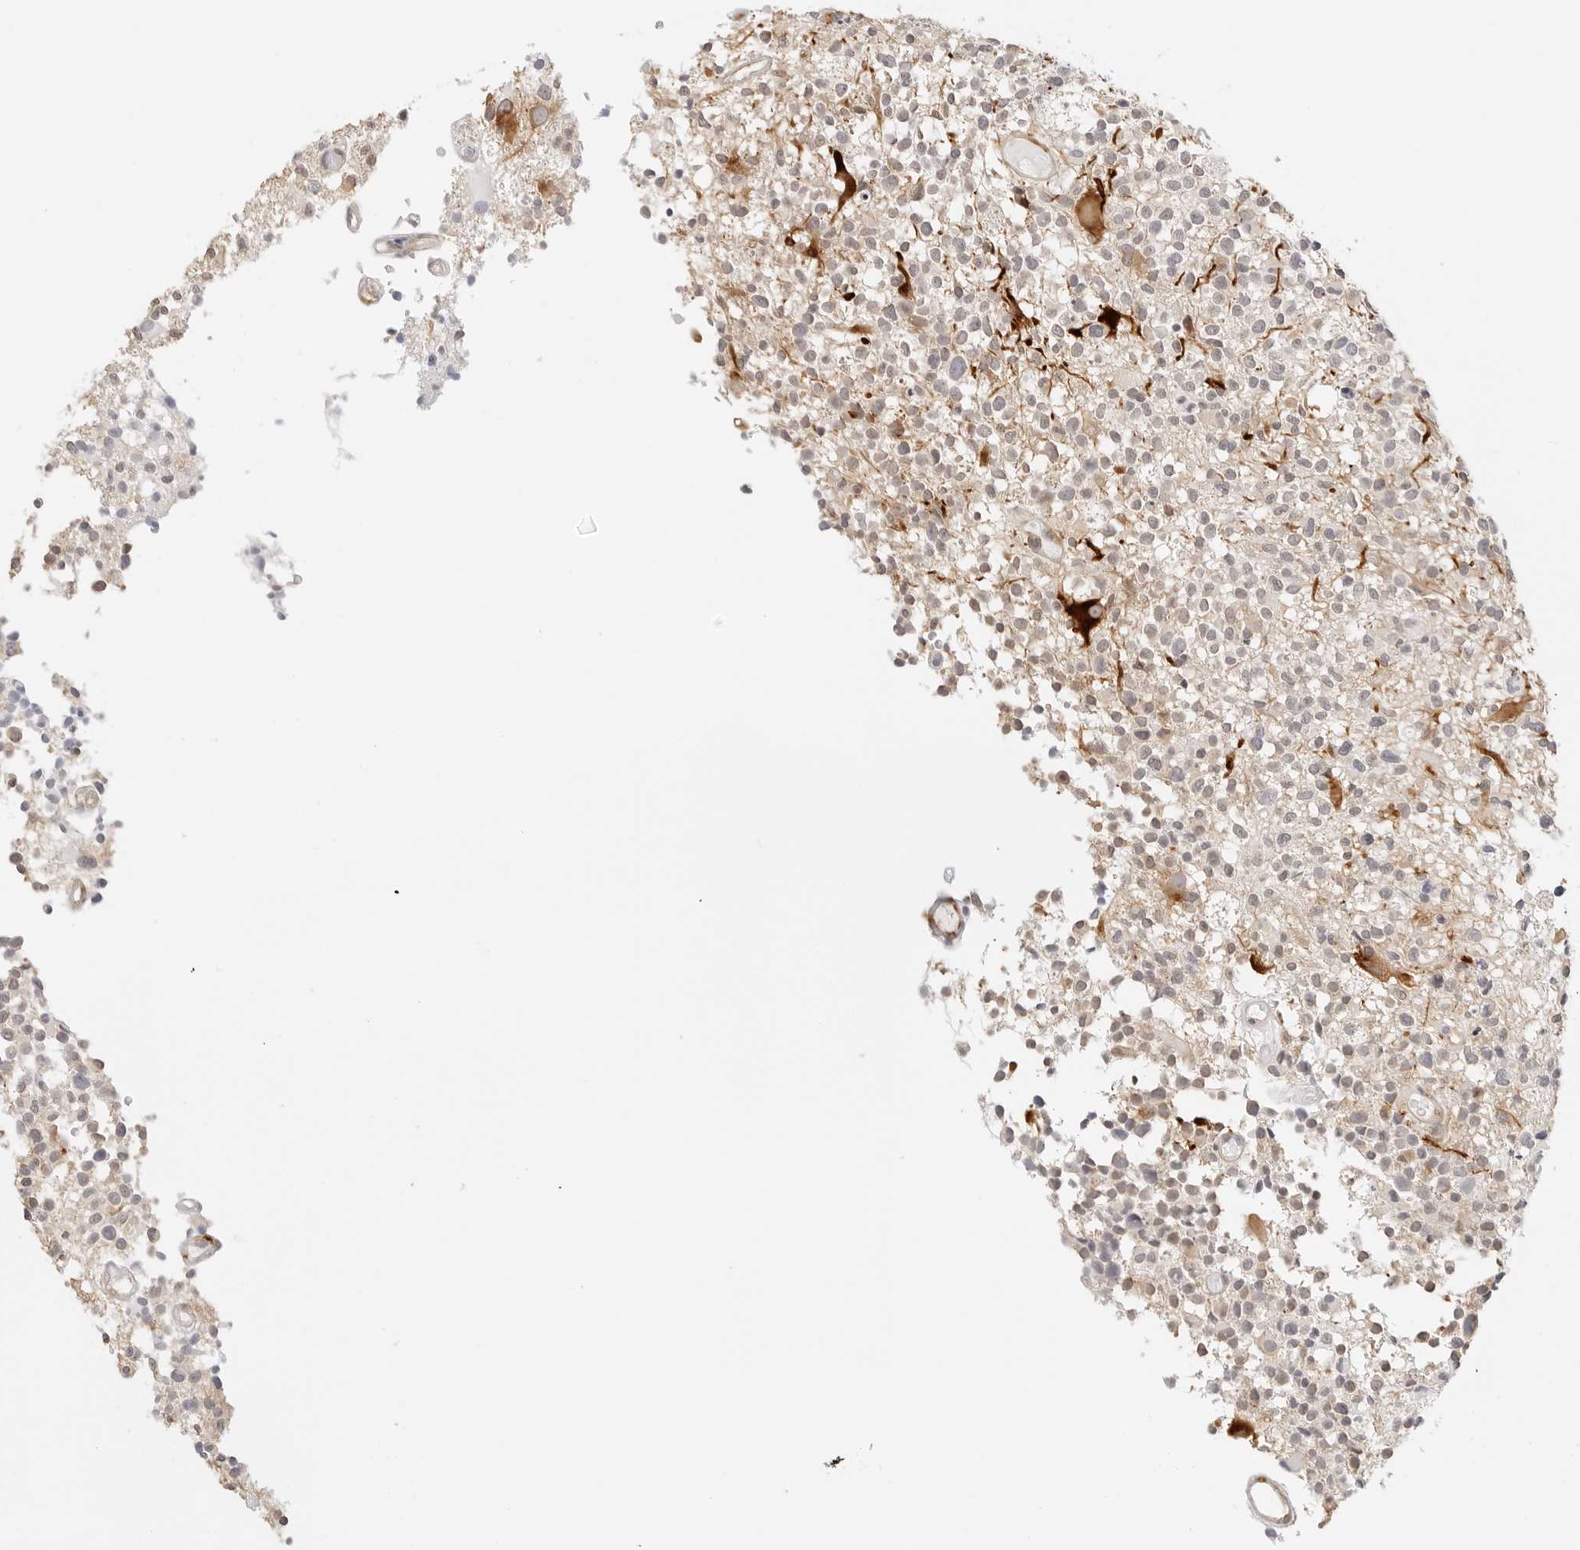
{"staining": {"intensity": "negative", "quantity": "none", "location": "none"}, "tissue": "glioma", "cell_type": "Tumor cells", "image_type": "cancer", "snomed": [{"axis": "morphology", "description": "Glioma, malignant, High grade"}, {"axis": "morphology", "description": "Glioblastoma, NOS"}, {"axis": "topography", "description": "Brain"}], "caption": "Immunohistochemistry photomicrograph of neoplastic tissue: human glioma stained with DAB (3,3'-diaminobenzidine) shows no significant protein expression in tumor cells.", "gene": "PCDH19", "patient": {"sex": "male", "age": 60}}